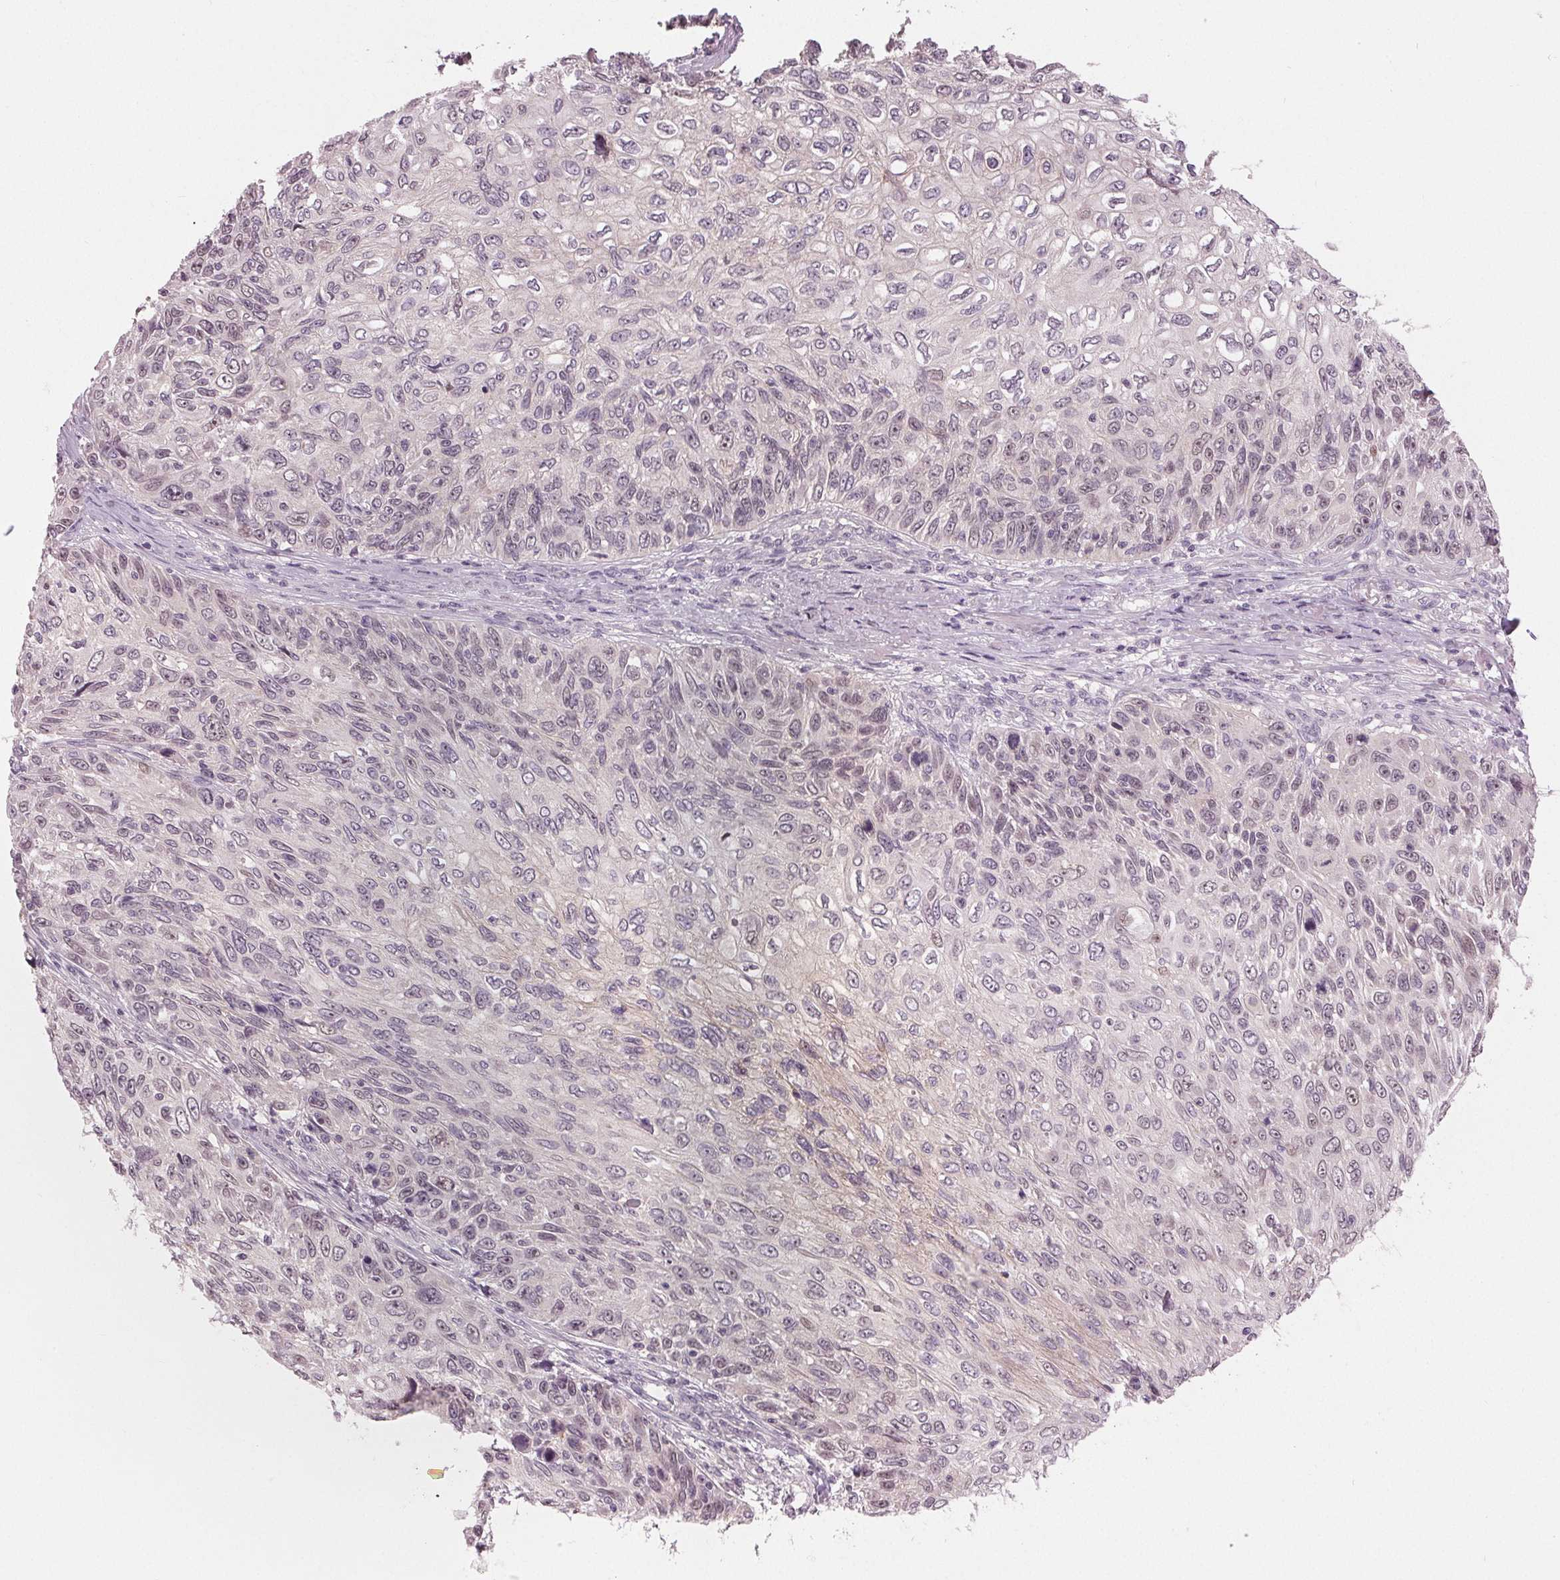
{"staining": {"intensity": "weak", "quantity": "<25%", "location": "nuclear"}, "tissue": "skin cancer", "cell_type": "Tumor cells", "image_type": "cancer", "snomed": [{"axis": "morphology", "description": "Squamous cell carcinoma, NOS"}, {"axis": "topography", "description": "Skin"}], "caption": "Tumor cells are negative for protein expression in human skin cancer.", "gene": "ZNF605", "patient": {"sex": "male", "age": 92}}